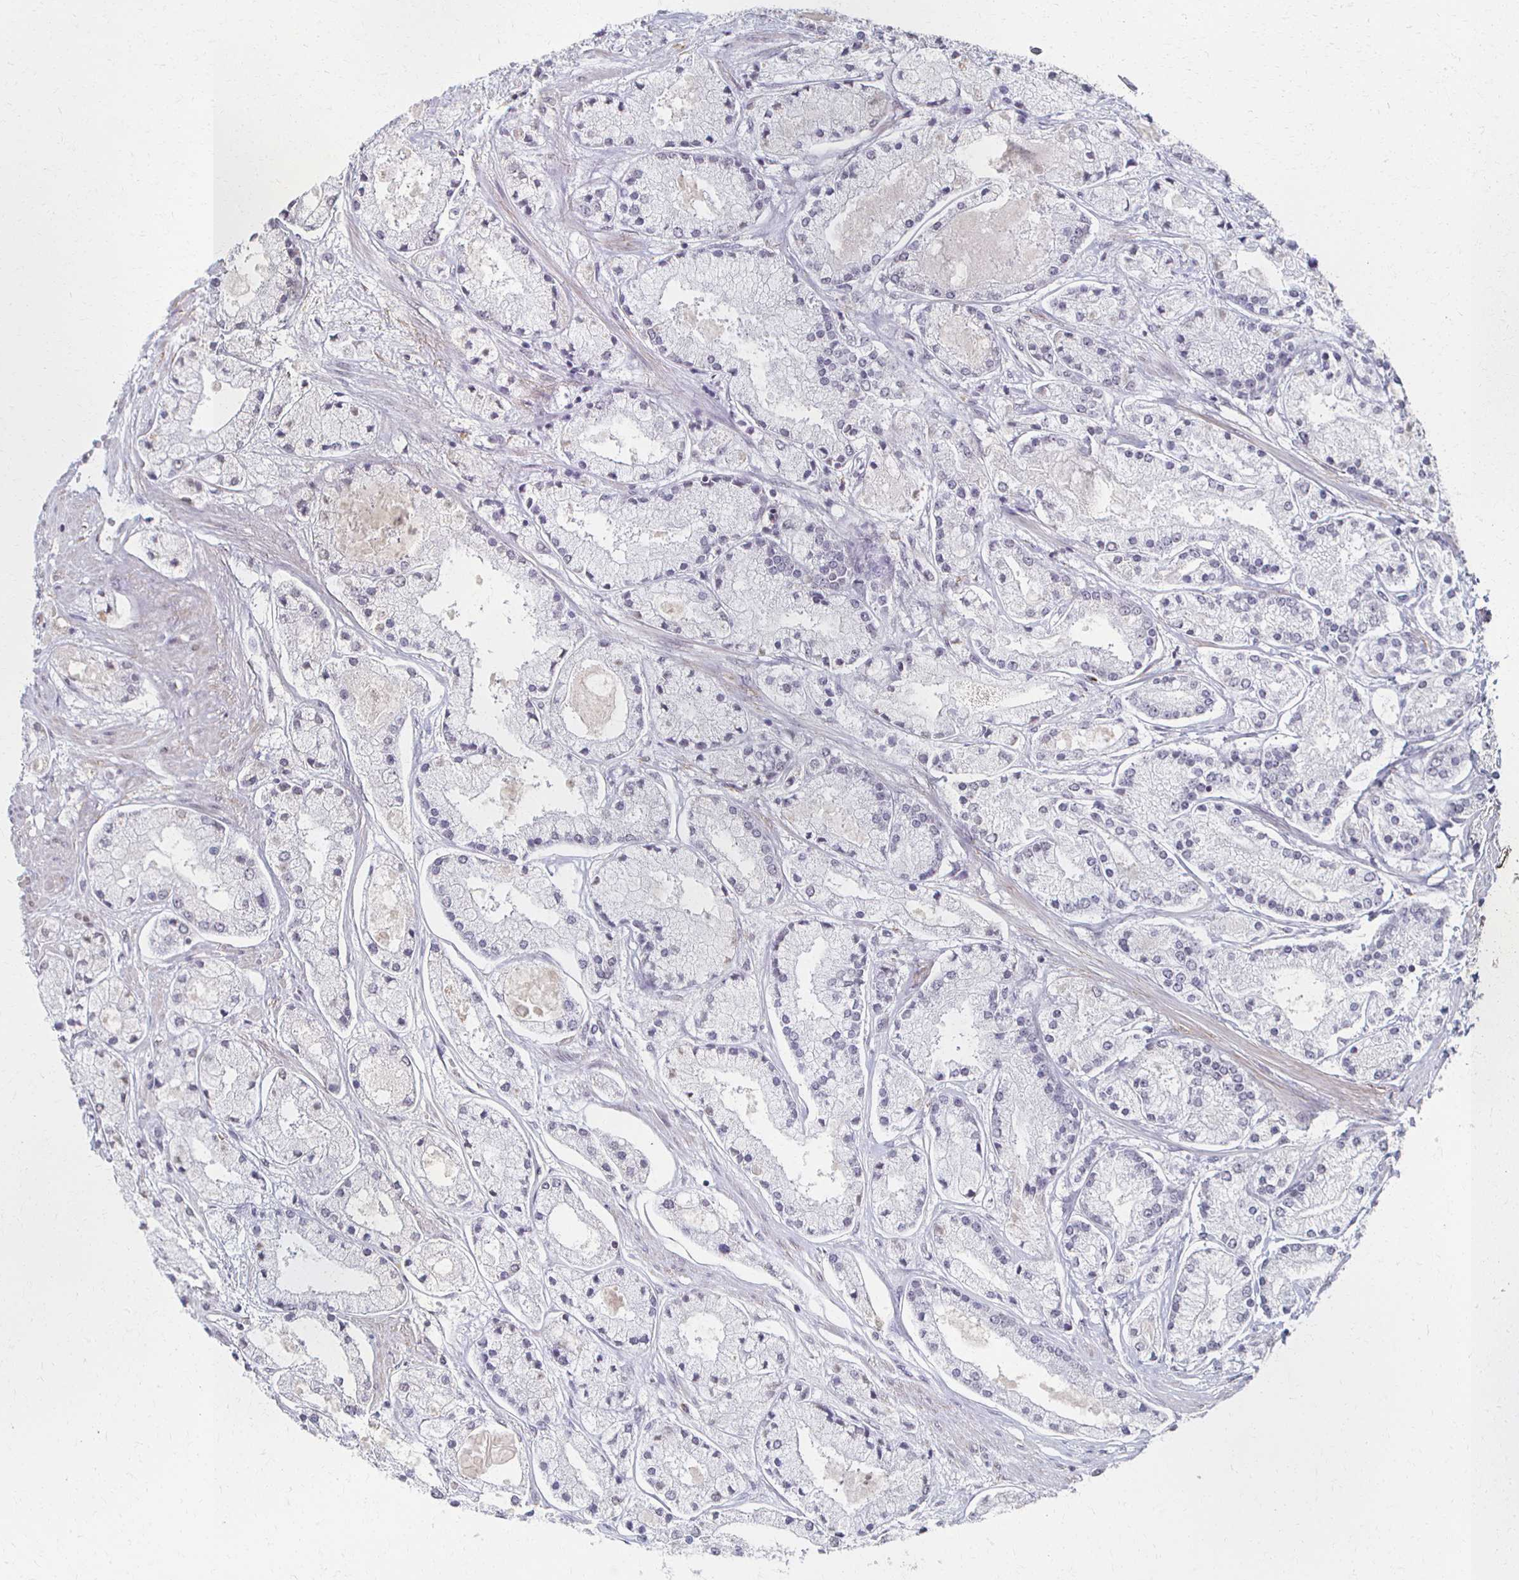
{"staining": {"intensity": "negative", "quantity": "none", "location": "none"}, "tissue": "prostate cancer", "cell_type": "Tumor cells", "image_type": "cancer", "snomed": [{"axis": "morphology", "description": "Adenocarcinoma, High grade"}, {"axis": "topography", "description": "Prostate"}], "caption": "Human prostate cancer (adenocarcinoma (high-grade)) stained for a protein using immunohistochemistry (IHC) reveals no staining in tumor cells.", "gene": "DAB1", "patient": {"sex": "male", "age": 67}}